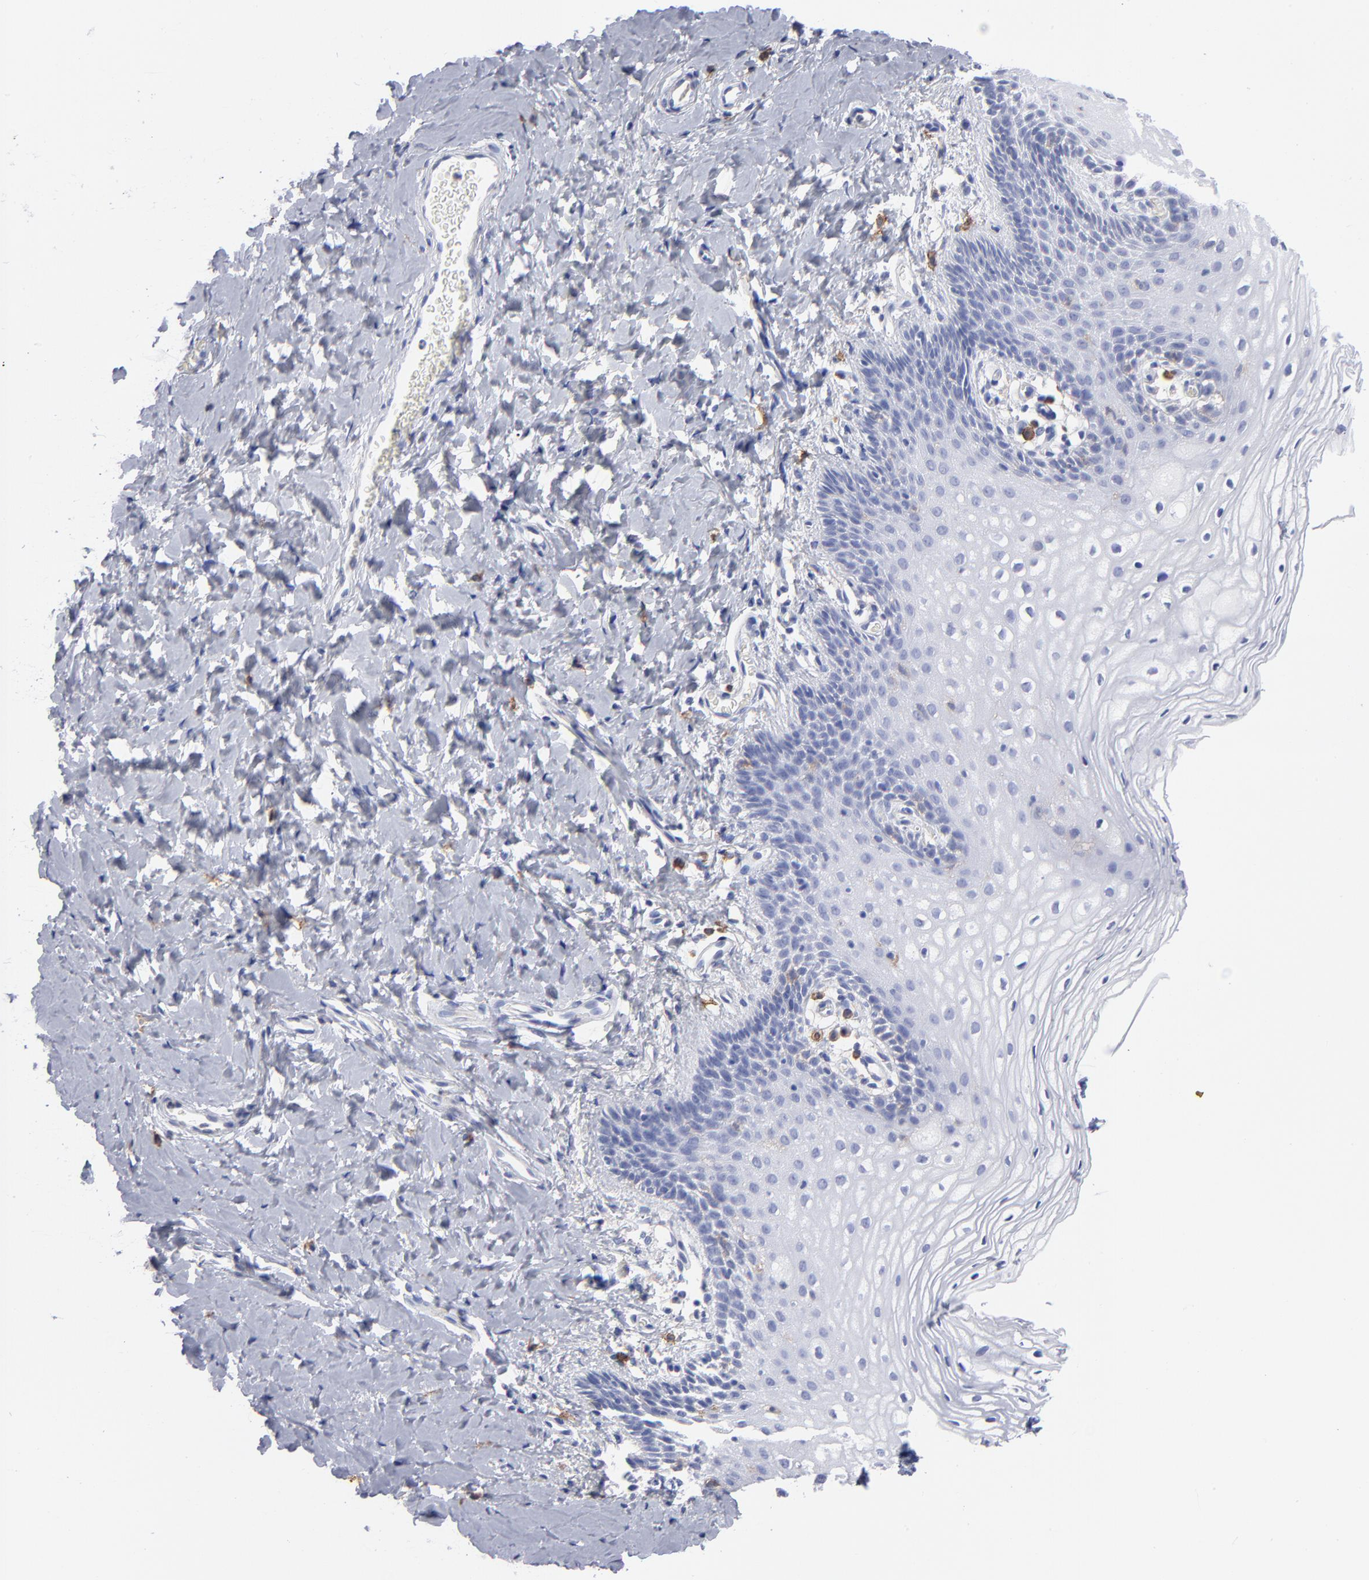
{"staining": {"intensity": "negative", "quantity": "none", "location": "none"}, "tissue": "vagina", "cell_type": "Squamous epithelial cells", "image_type": "normal", "snomed": [{"axis": "morphology", "description": "Normal tissue, NOS"}, {"axis": "topography", "description": "Vagina"}], "caption": "The photomicrograph reveals no staining of squamous epithelial cells in benign vagina.", "gene": "LAT2", "patient": {"sex": "female", "age": 55}}